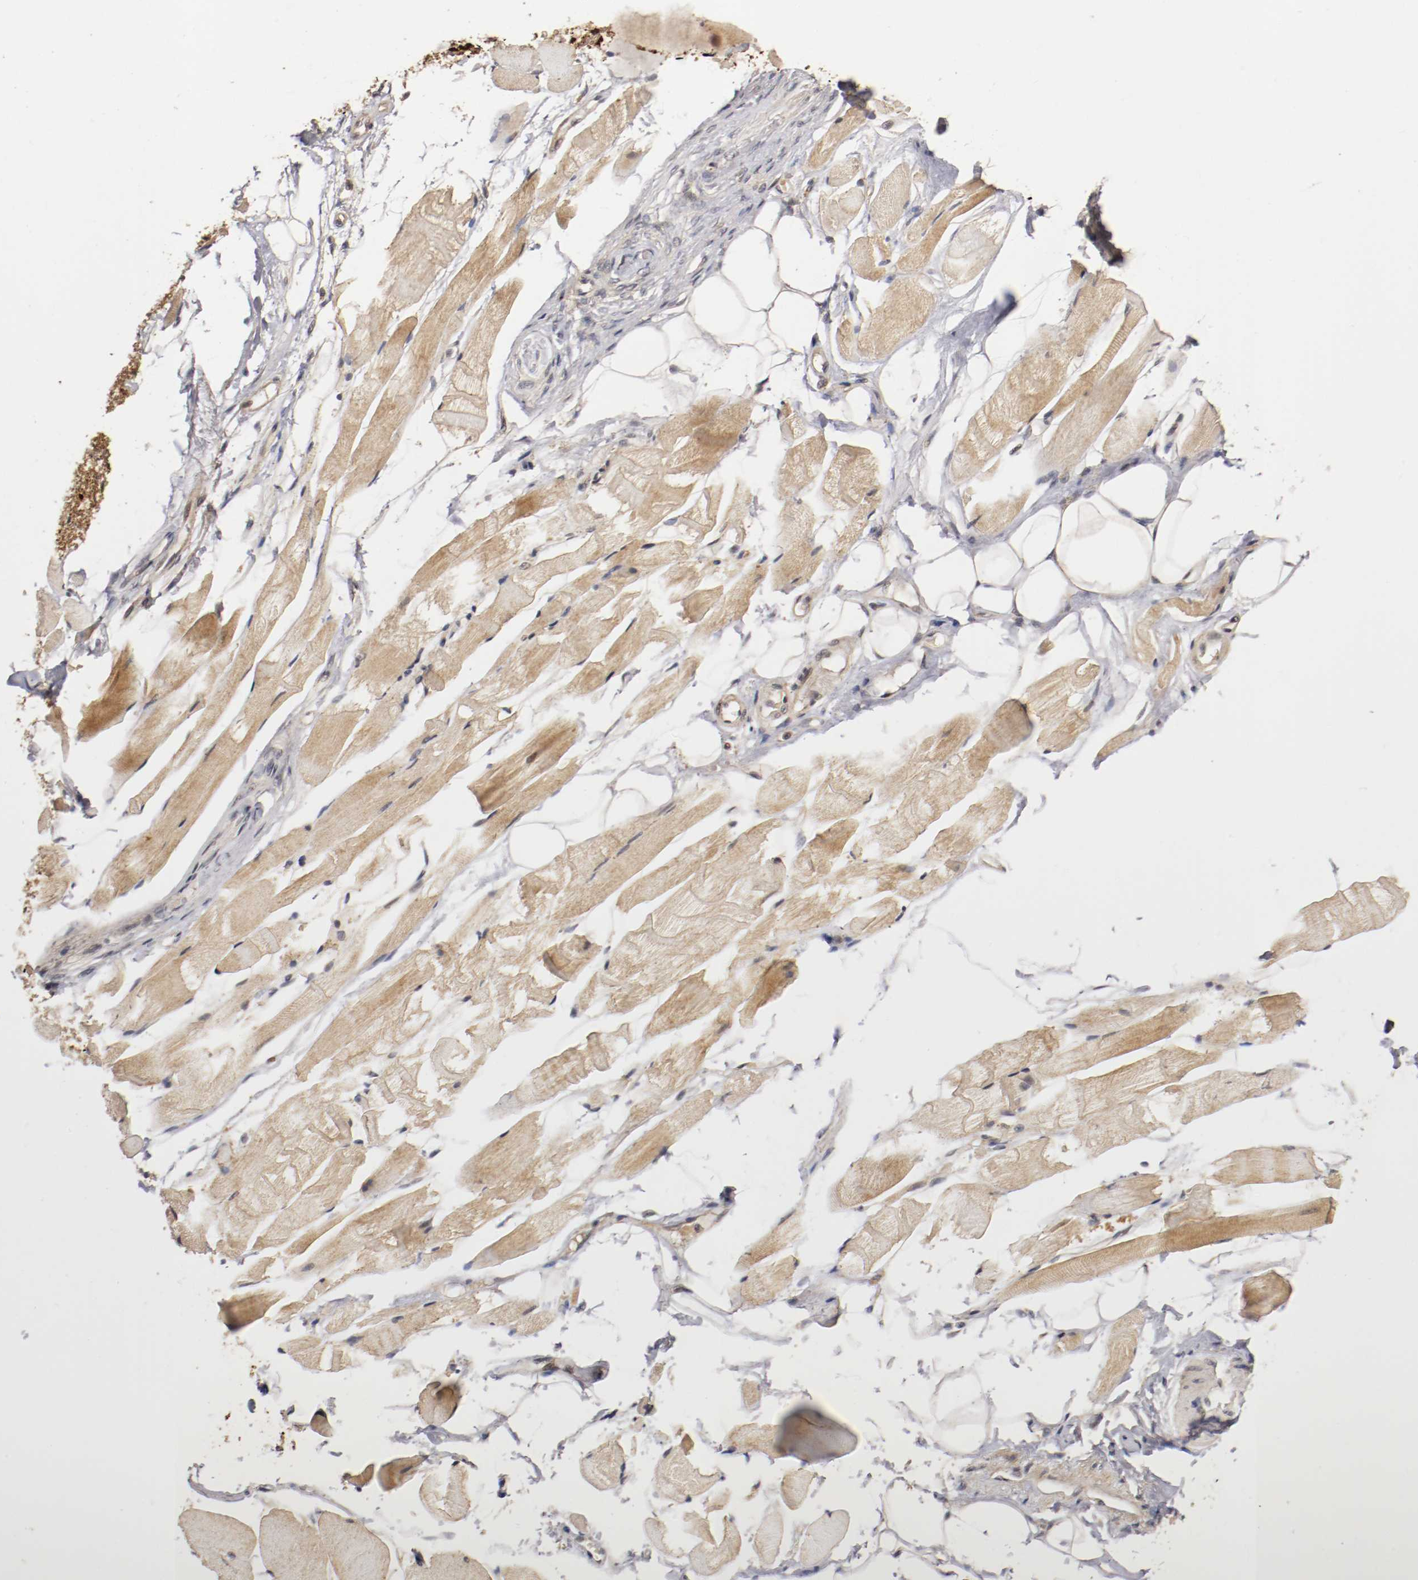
{"staining": {"intensity": "weak", "quantity": ">75%", "location": "cytoplasmic/membranous,nuclear"}, "tissue": "skeletal muscle", "cell_type": "Myocytes", "image_type": "normal", "snomed": [{"axis": "morphology", "description": "Normal tissue, NOS"}, {"axis": "topography", "description": "Skeletal muscle"}, {"axis": "topography", "description": "Peripheral nerve tissue"}], "caption": "The immunohistochemical stain labels weak cytoplasmic/membranous,nuclear staining in myocytes of benign skeletal muscle.", "gene": "TNFRSF1B", "patient": {"sex": "female", "age": 84}}